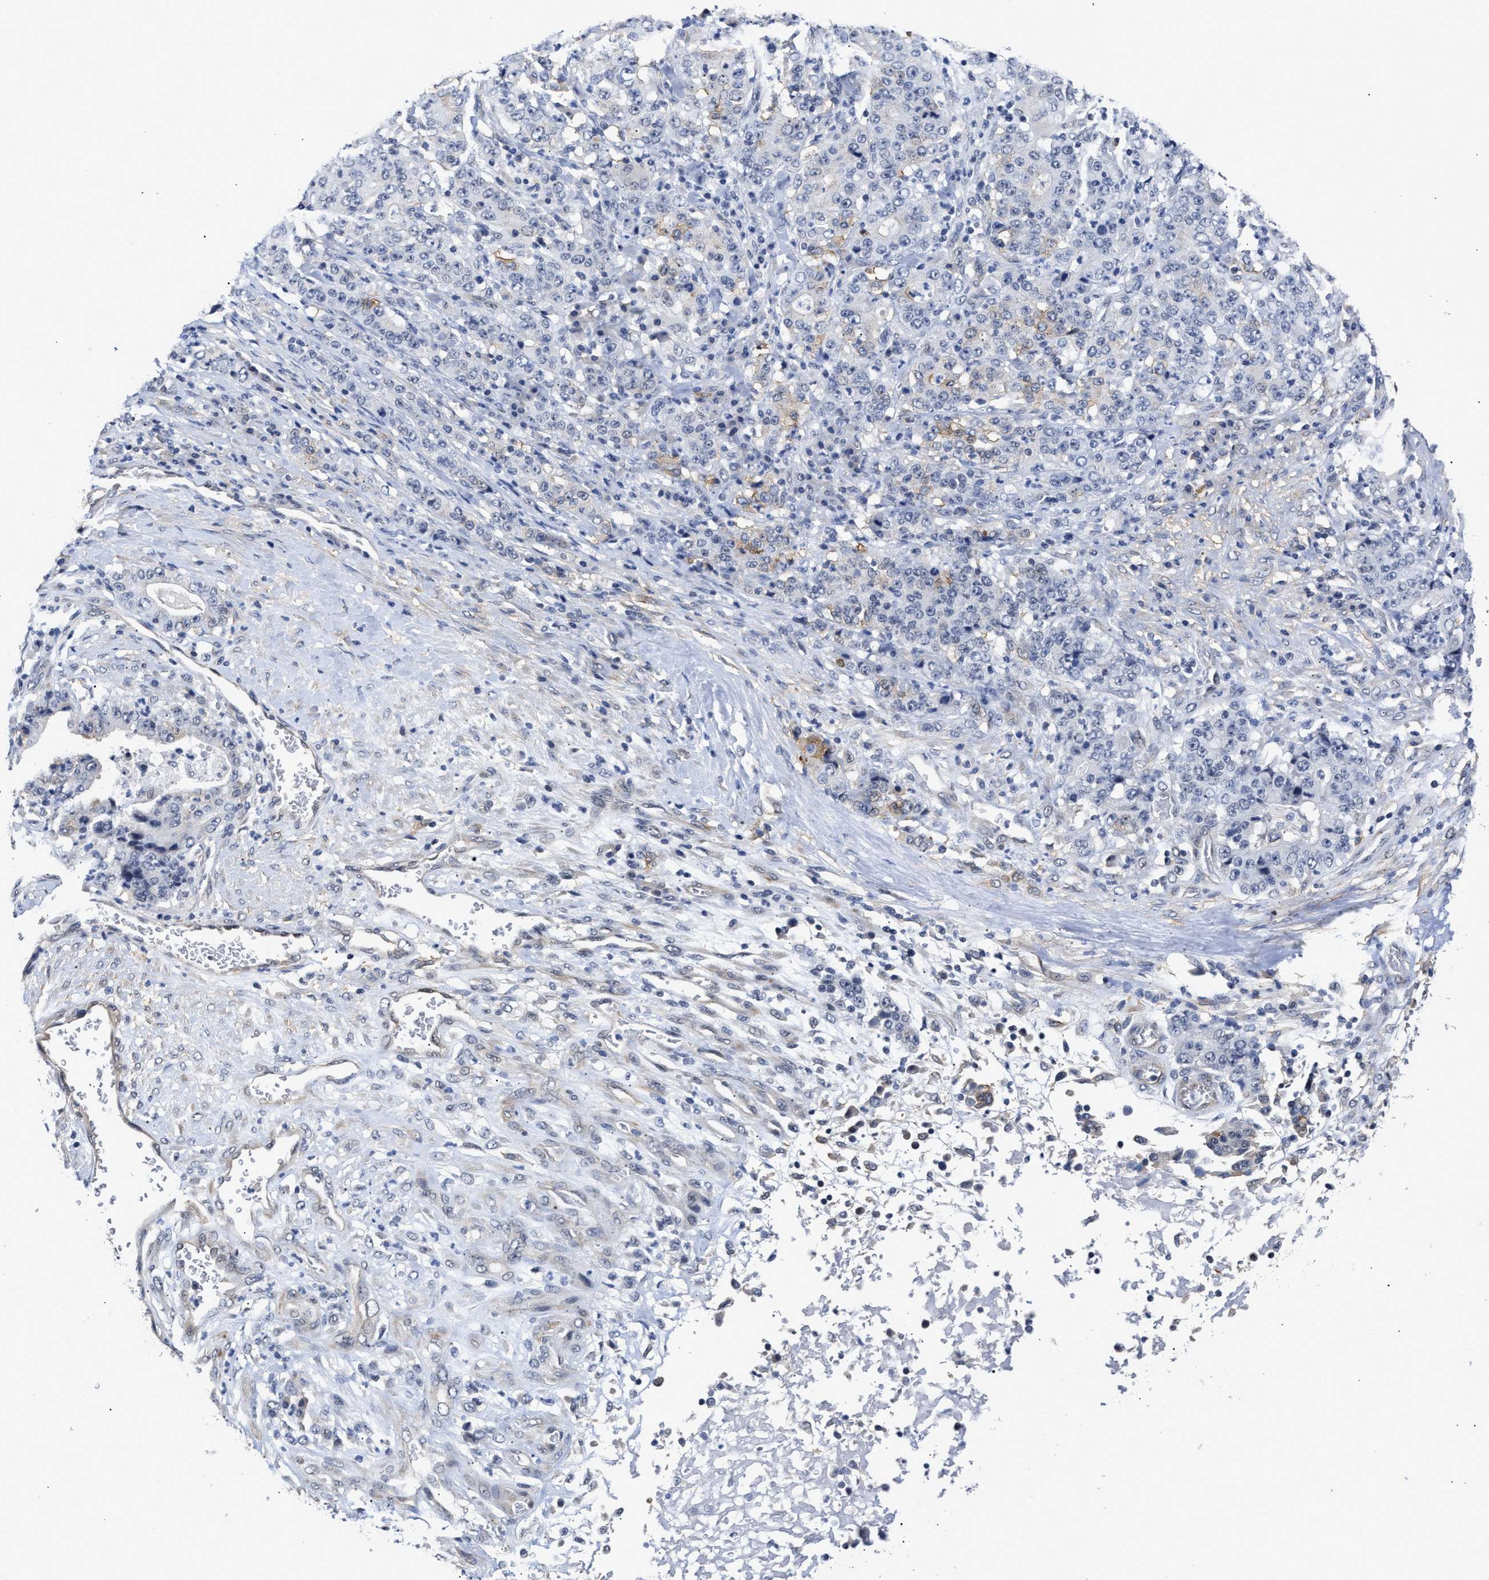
{"staining": {"intensity": "weak", "quantity": "<25%", "location": "cytoplasmic/membranous"}, "tissue": "stomach cancer", "cell_type": "Tumor cells", "image_type": "cancer", "snomed": [{"axis": "morphology", "description": "Normal tissue, NOS"}, {"axis": "morphology", "description": "Adenocarcinoma, NOS"}, {"axis": "topography", "description": "Stomach, upper"}, {"axis": "topography", "description": "Stomach"}], "caption": "The histopathology image exhibits no staining of tumor cells in stomach cancer (adenocarcinoma).", "gene": "AHNAK2", "patient": {"sex": "male", "age": 59}}